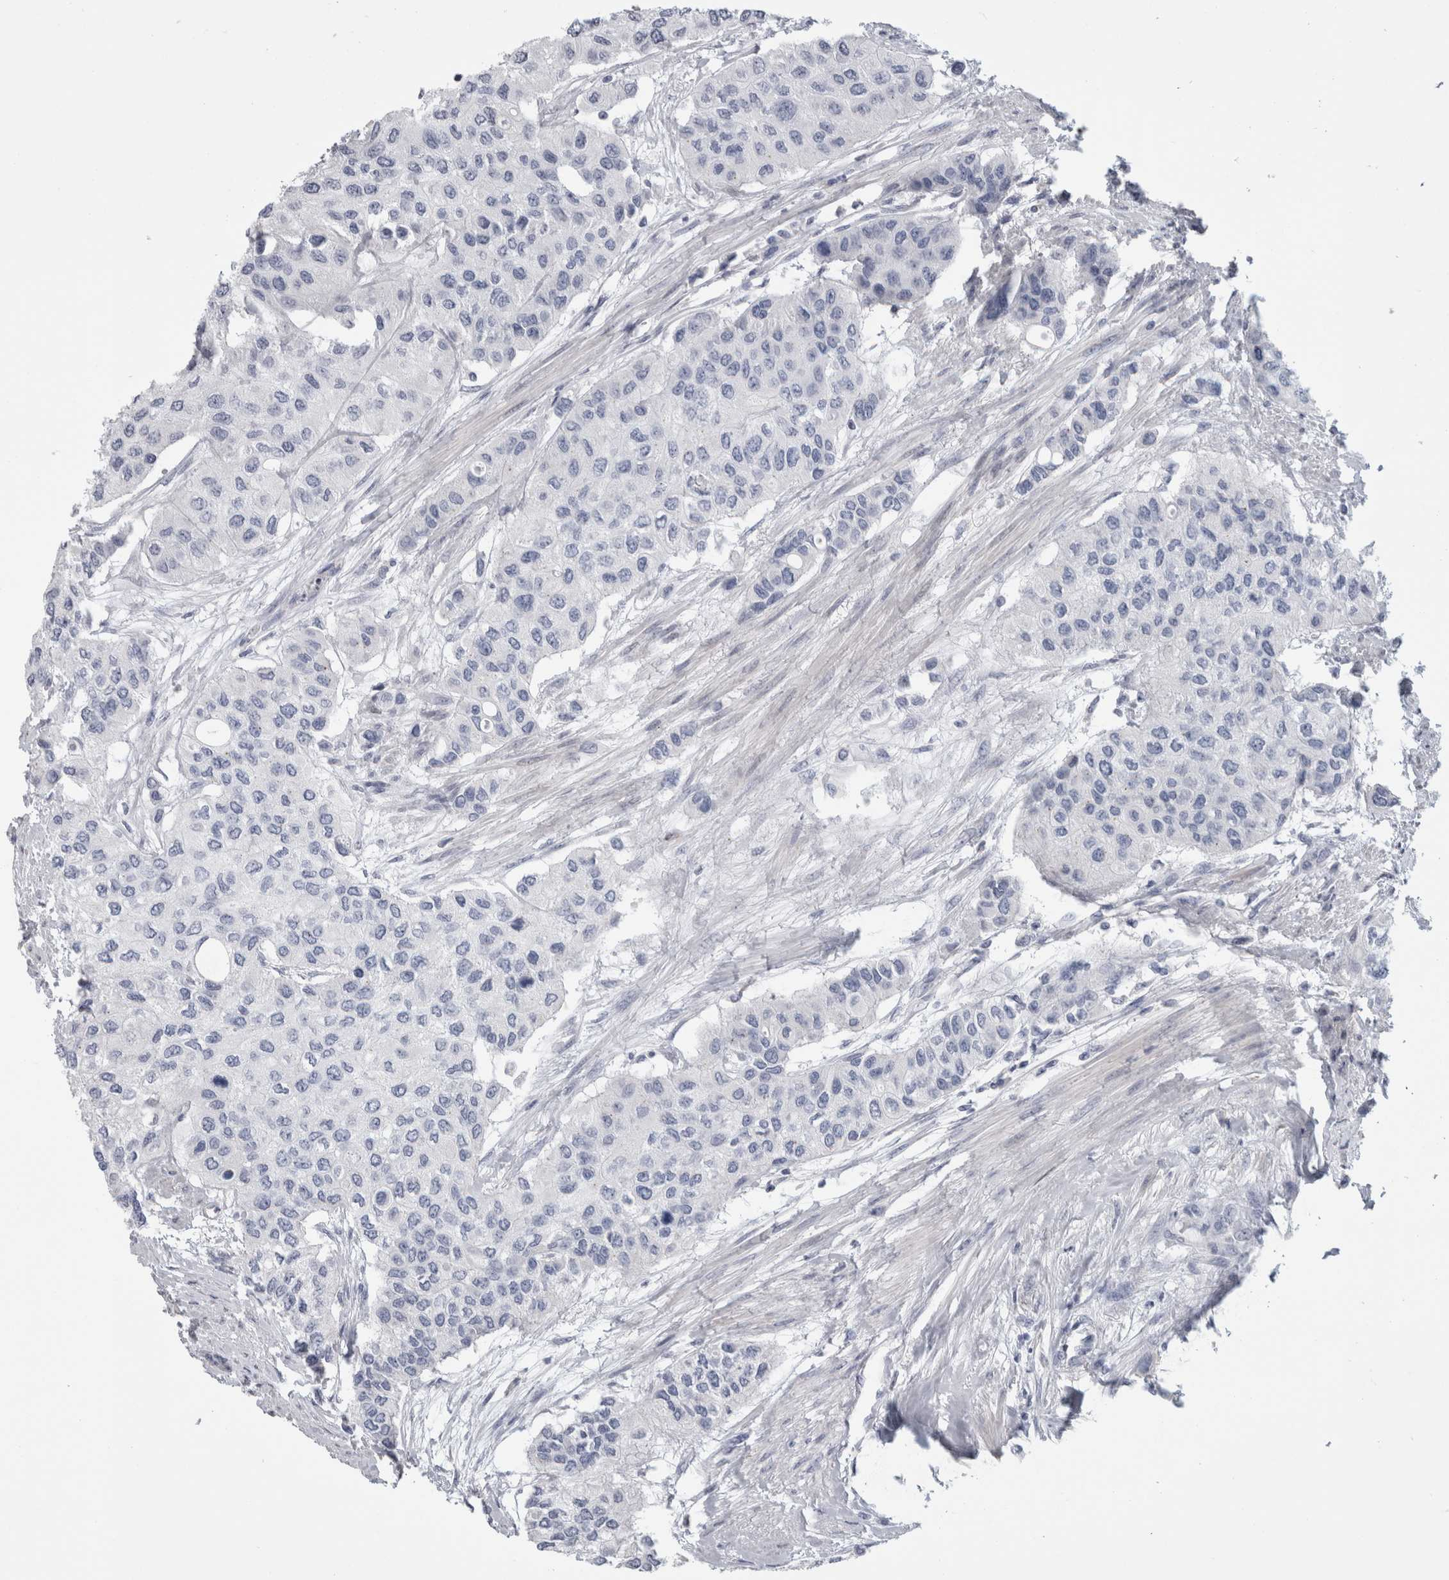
{"staining": {"intensity": "negative", "quantity": "none", "location": "none"}, "tissue": "urothelial cancer", "cell_type": "Tumor cells", "image_type": "cancer", "snomed": [{"axis": "morphology", "description": "Urothelial carcinoma, High grade"}, {"axis": "topography", "description": "Urinary bladder"}], "caption": "Immunohistochemical staining of human urothelial cancer exhibits no significant expression in tumor cells.", "gene": "IL33", "patient": {"sex": "female", "age": 56}}